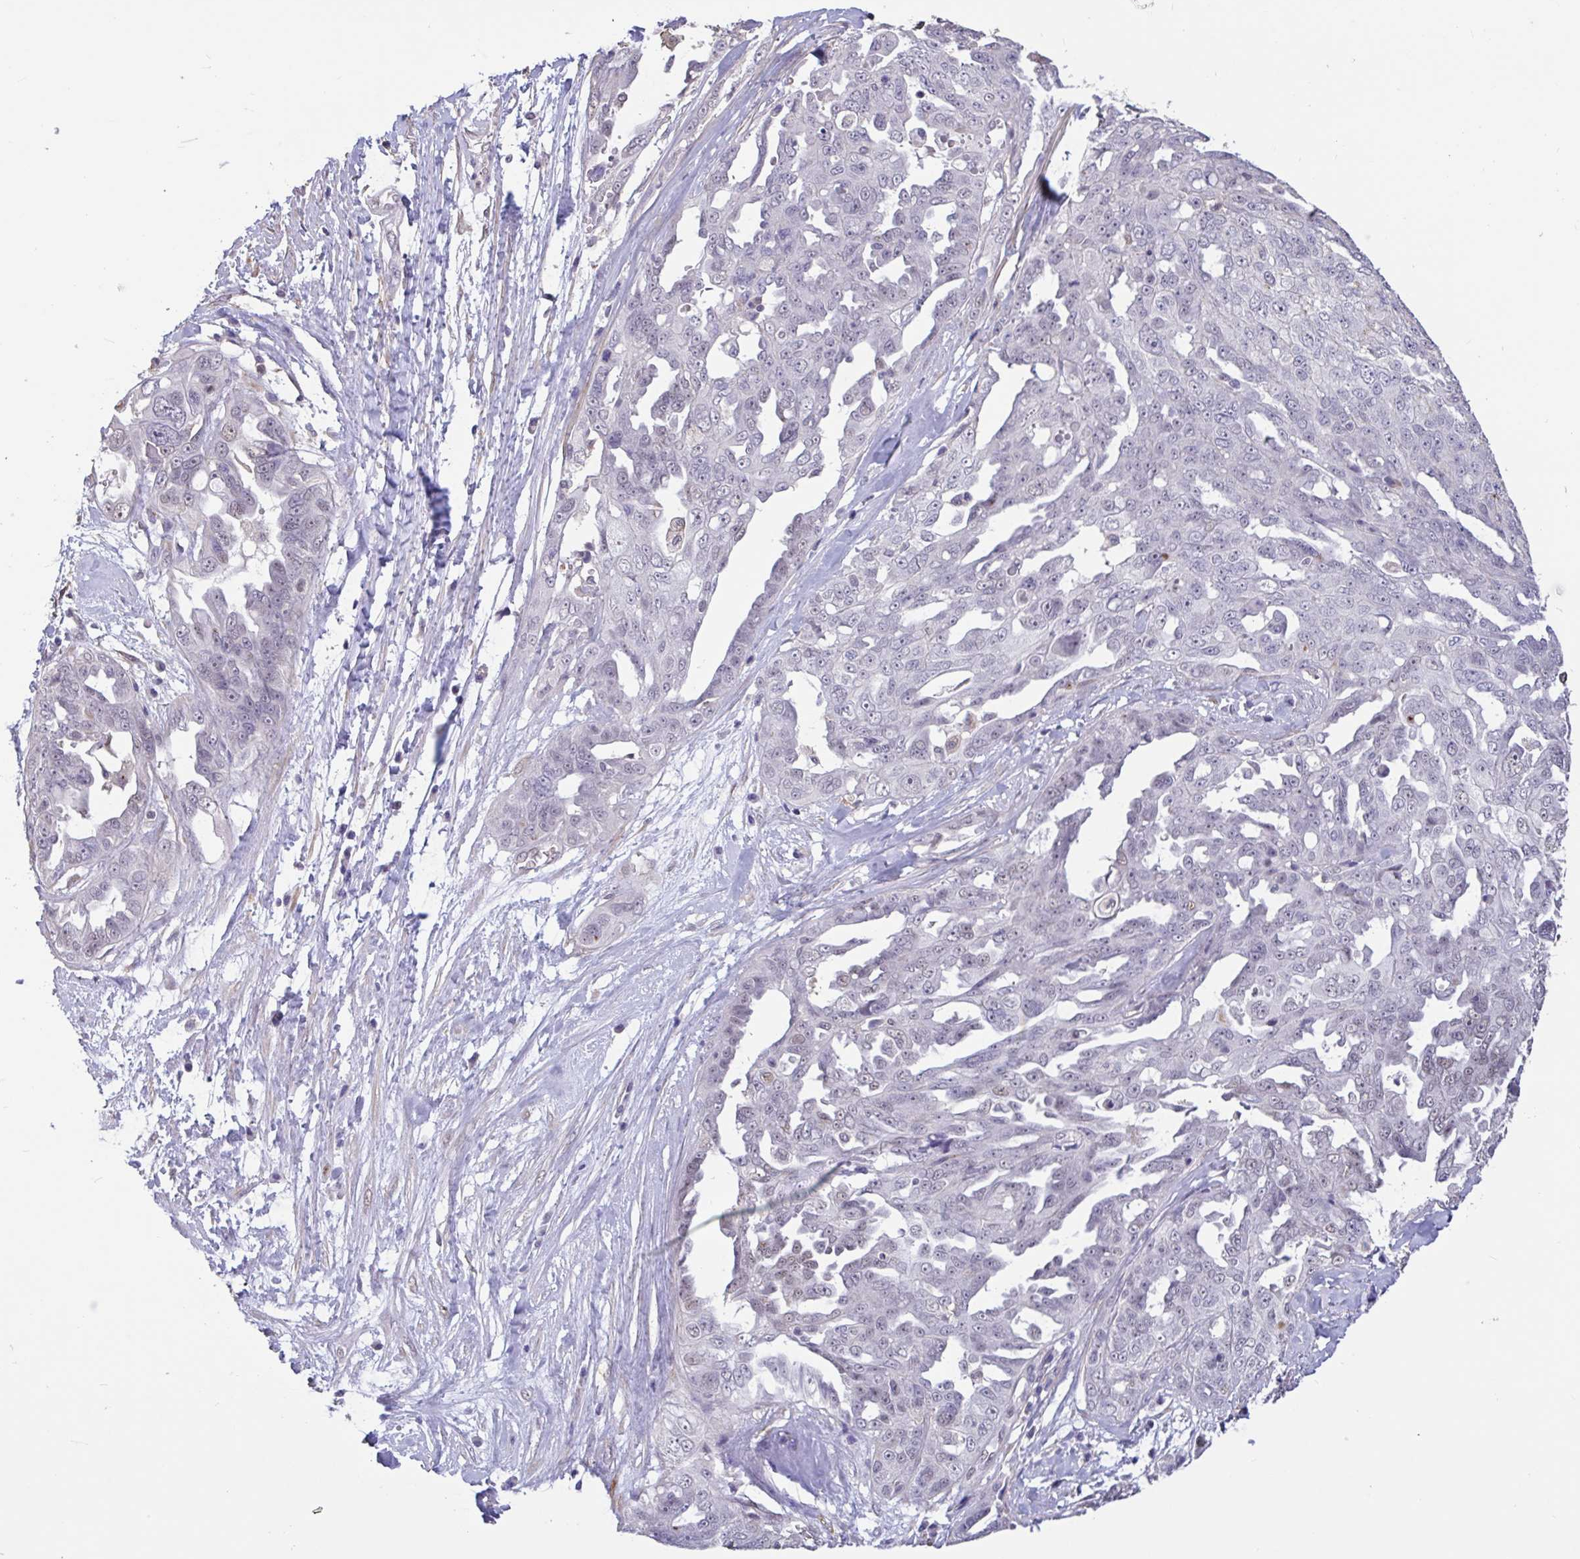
{"staining": {"intensity": "negative", "quantity": "none", "location": "none"}, "tissue": "ovarian cancer", "cell_type": "Tumor cells", "image_type": "cancer", "snomed": [{"axis": "morphology", "description": "Carcinoma, endometroid"}, {"axis": "topography", "description": "Ovary"}], "caption": "High power microscopy micrograph of an immunohistochemistry histopathology image of ovarian cancer, revealing no significant expression in tumor cells.", "gene": "DDX39A", "patient": {"sex": "female", "age": 70}}